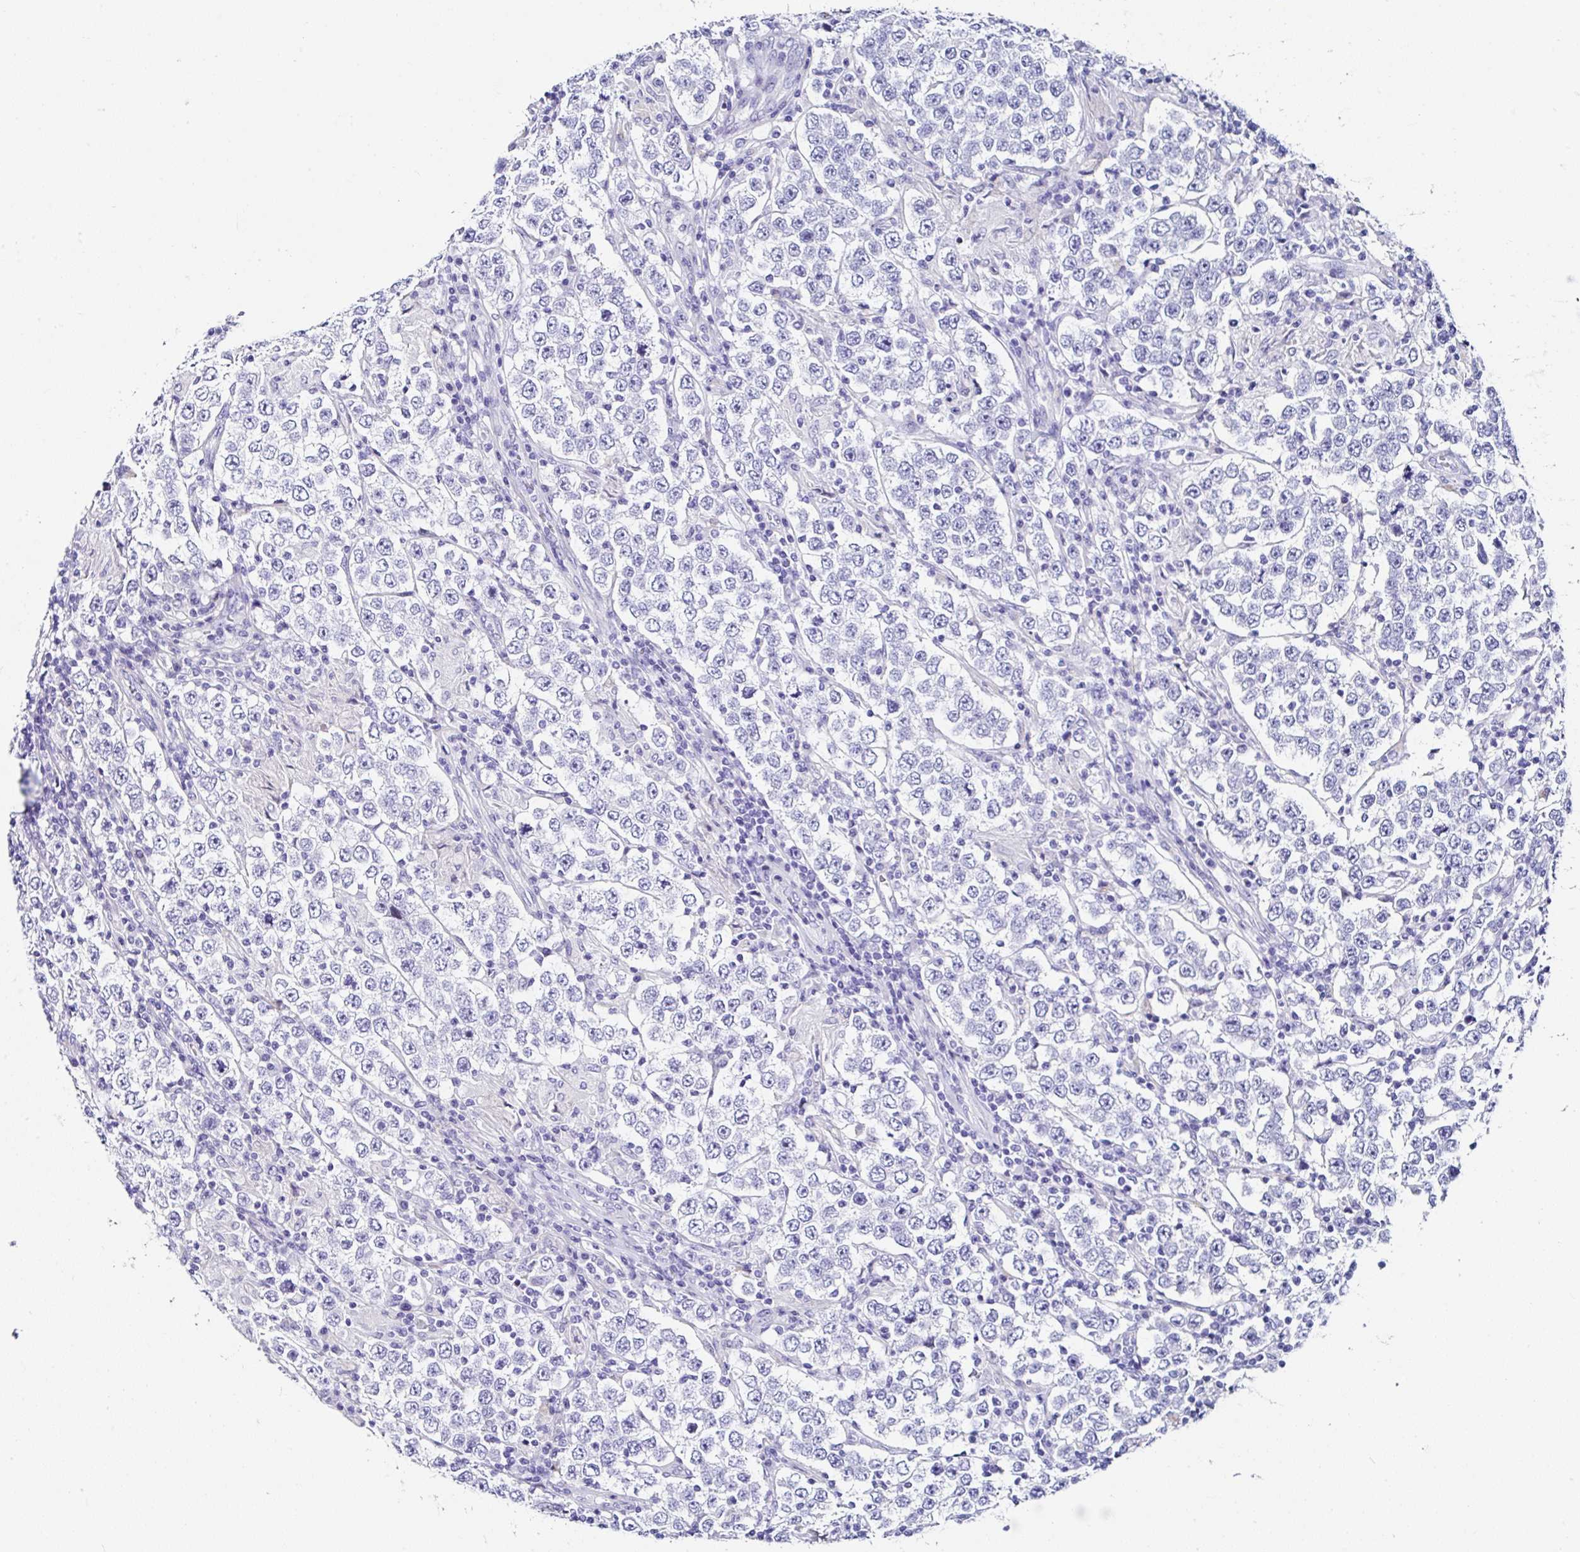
{"staining": {"intensity": "negative", "quantity": "none", "location": "none"}, "tissue": "testis cancer", "cell_type": "Tumor cells", "image_type": "cancer", "snomed": [{"axis": "morphology", "description": "Normal tissue, NOS"}, {"axis": "morphology", "description": "Urothelial carcinoma, High grade"}, {"axis": "morphology", "description": "Seminoma, NOS"}, {"axis": "morphology", "description": "Carcinoma, Embryonal, NOS"}, {"axis": "topography", "description": "Urinary bladder"}, {"axis": "topography", "description": "Testis"}], "caption": "Immunohistochemical staining of human high-grade urothelial carcinoma (testis) reveals no significant staining in tumor cells. (Stains: DAB immunohistochemistry (IHC) with hematoxylin counter stain, Microscopy: brightfield microscopy at high magnification).", "gene": "TMPRSS11E", "patient": {"sex": "male", "age": 41}}